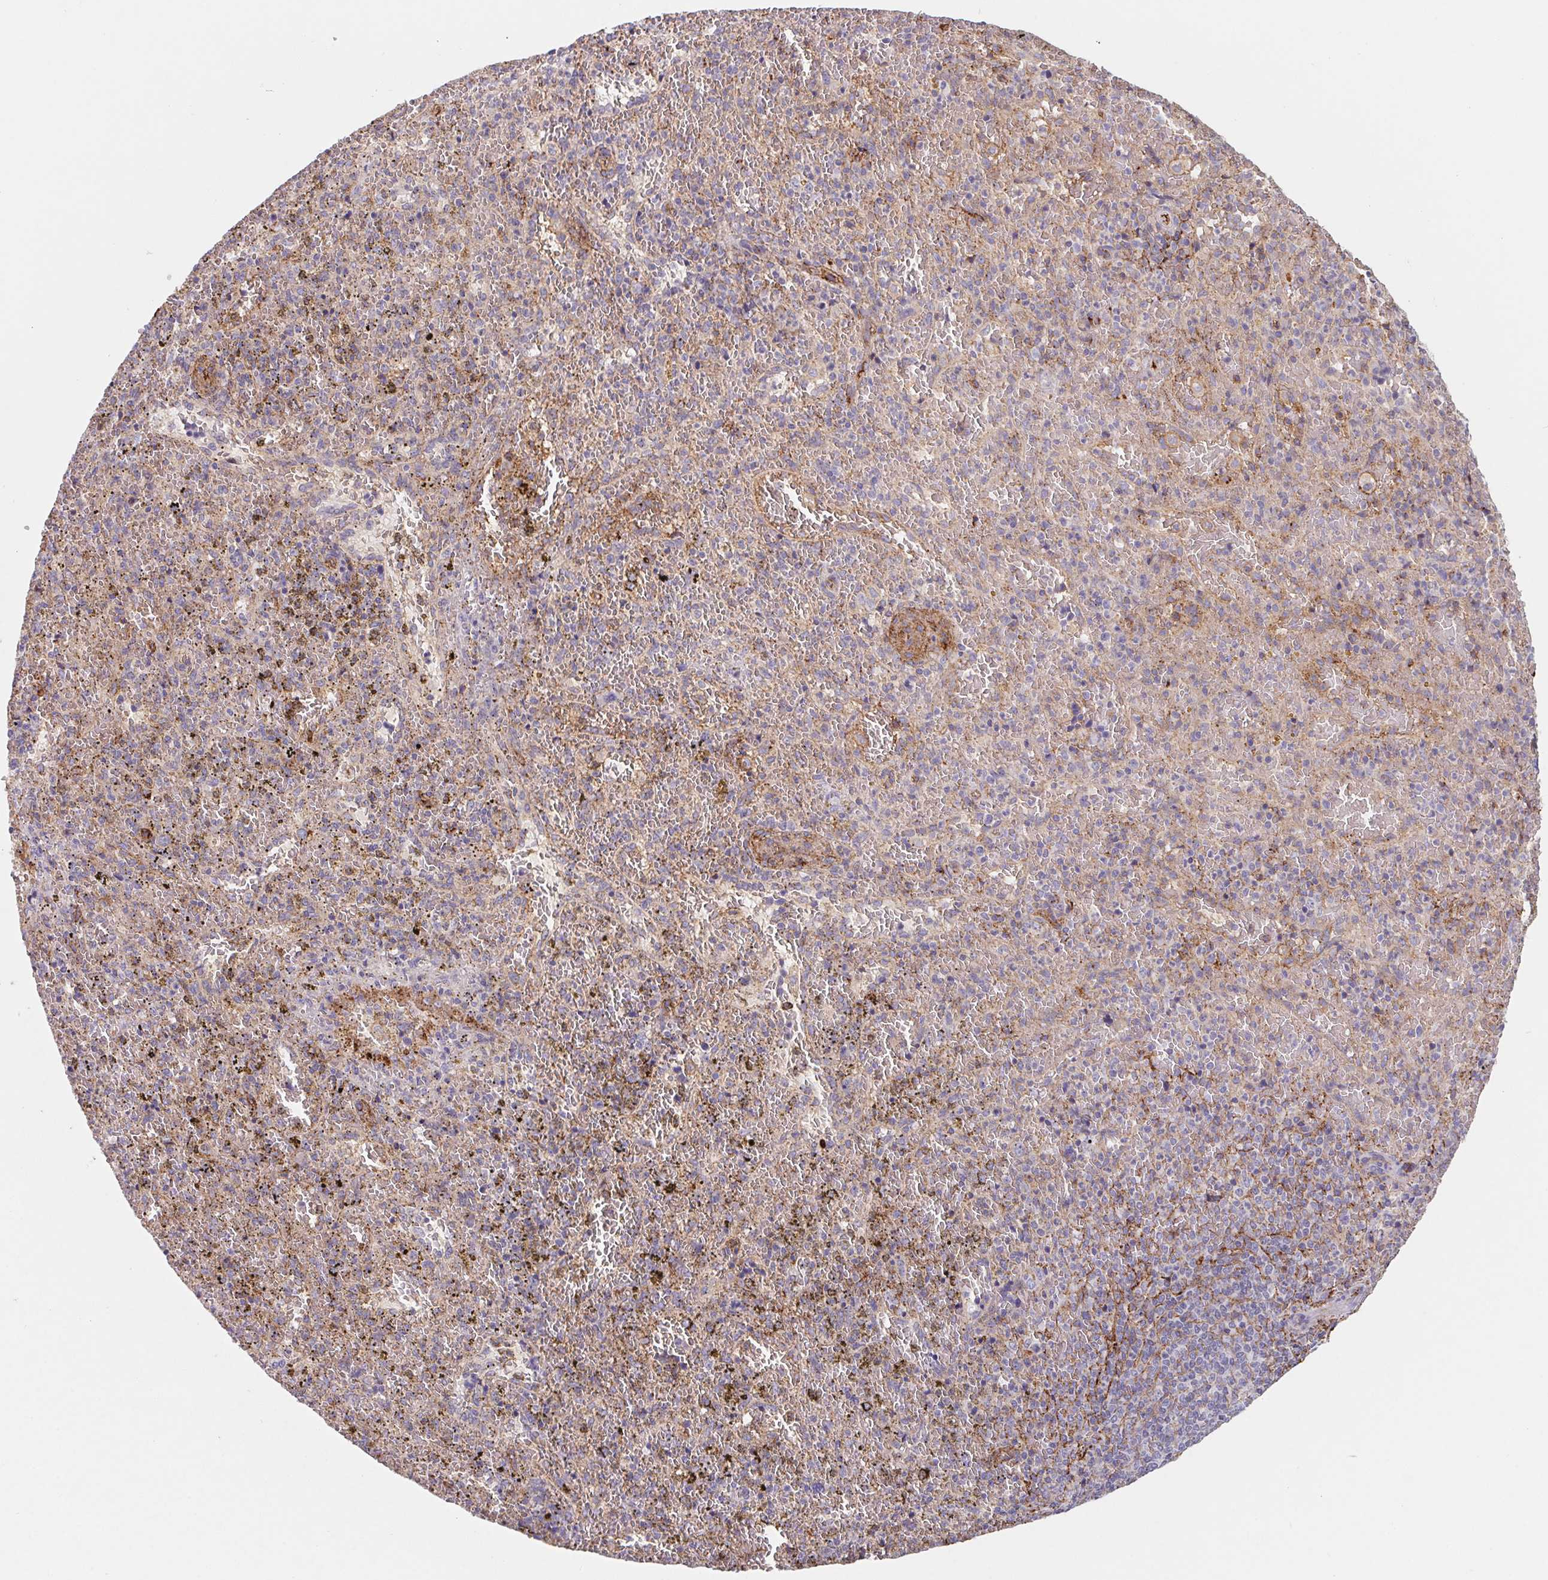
{"staining": {"intensity": "negative", "quantity": "none", "location": "none"}, "tissue": "spleen", "cell_type": "Cells in red pulp", "image_type": "normal", "snomed": [{"axis": "morphology", "description": "Normal tissue, NOS"}, {"axis": "topography", "description": "Spleen"}], "caption": "High power microscopy micrograph of an immunohistochemistry photomicrograph of benign spleen, revealing no significant positivity in cells in red pulp.", "gene": "LPA", "patient": {"sex": "female", "age": 50}}